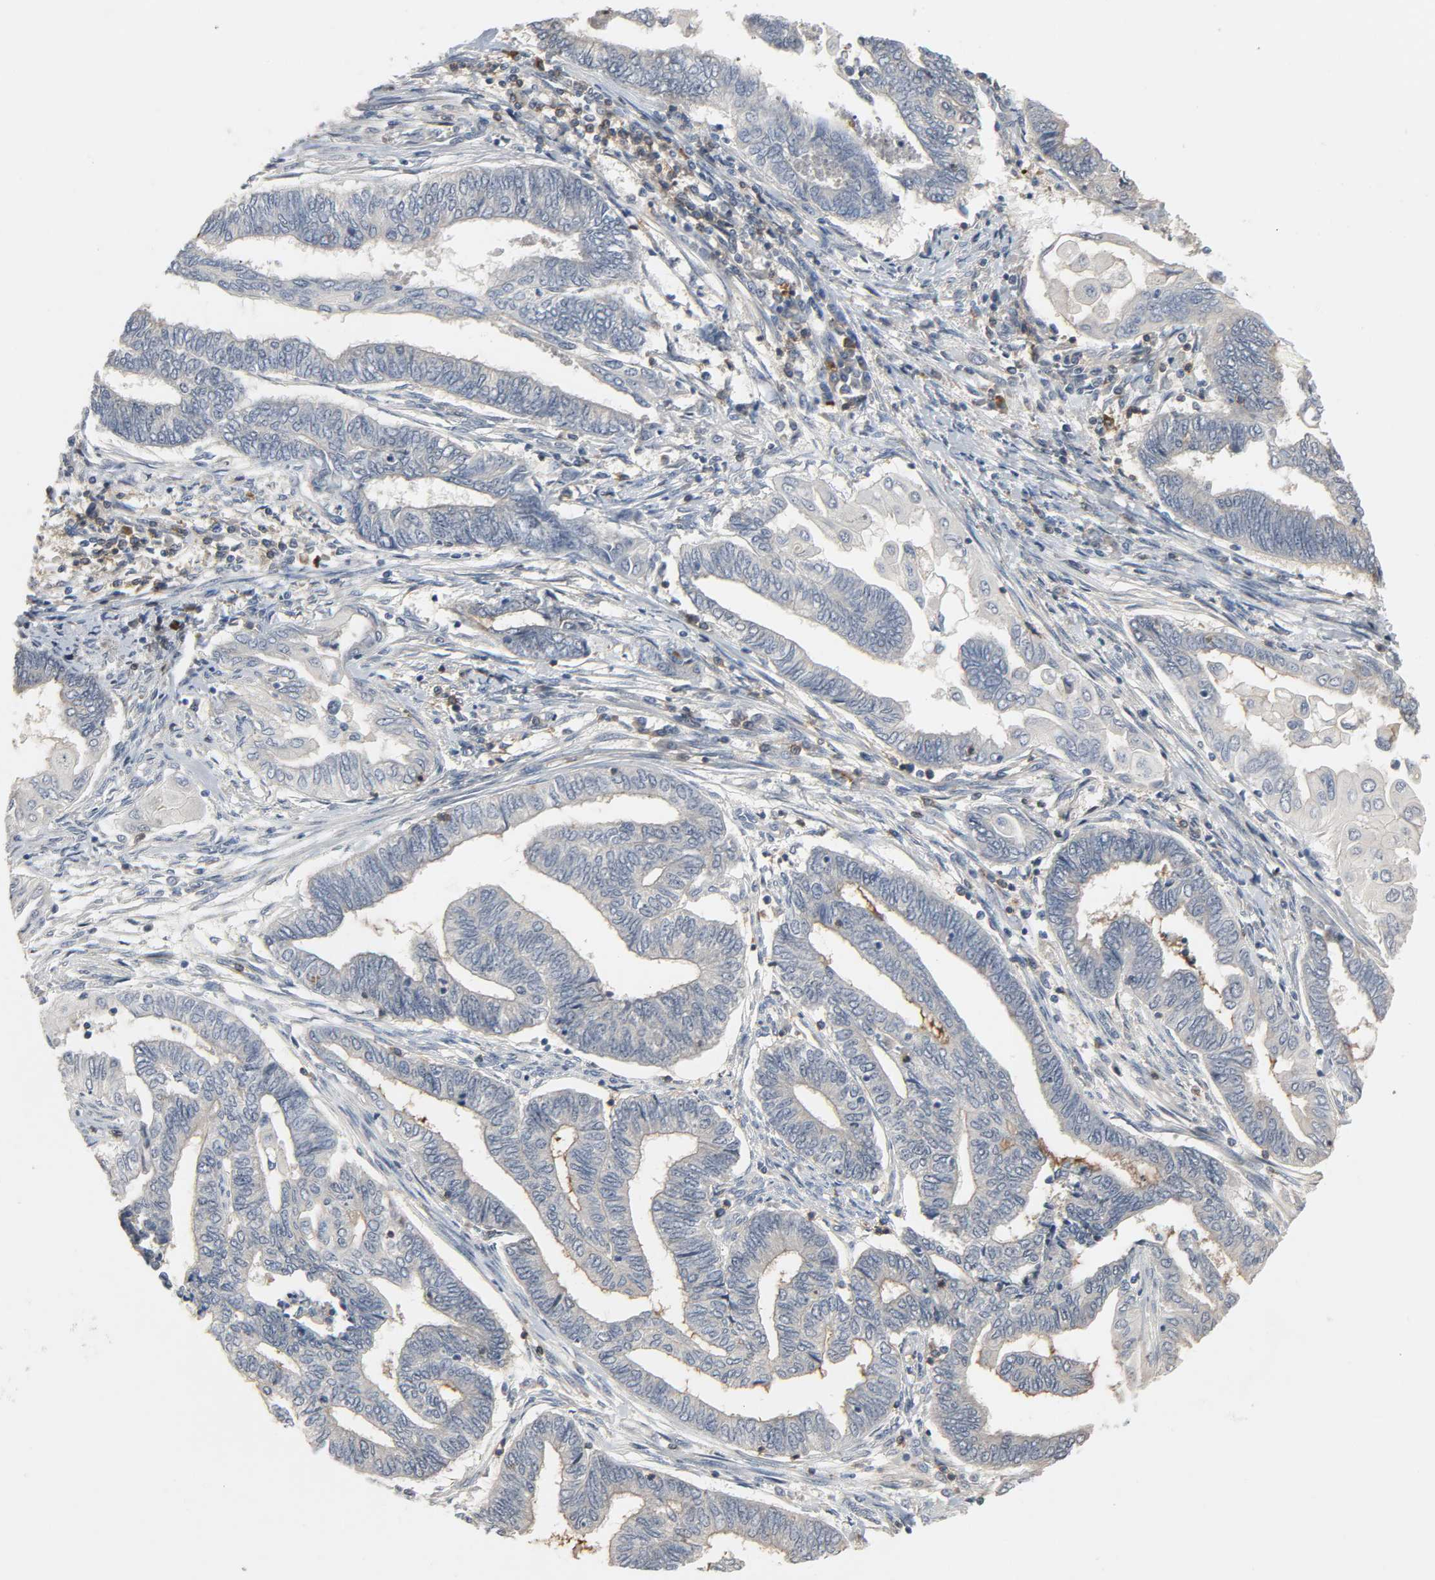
{"staining": {"intensity": "negative", "quantity": "none", "location": "none"}, "tissue": "endometrial cancer", "cell_type": "Tumor cells", "image_type": "cancer", "snomed": [{"axis": "morphology", "description": "Adenocarcinoma, NOS"}, {"axis": "topography", "description": "Uterus"}, {"axis": "topography", "description": "Endometrium"}], "caption": "Human endometrial cancer stained for a protein using IHC demonstrates no staining in tumor cells.", "gene": "CD4", "patient": {"sex": "female", "age": 70}}